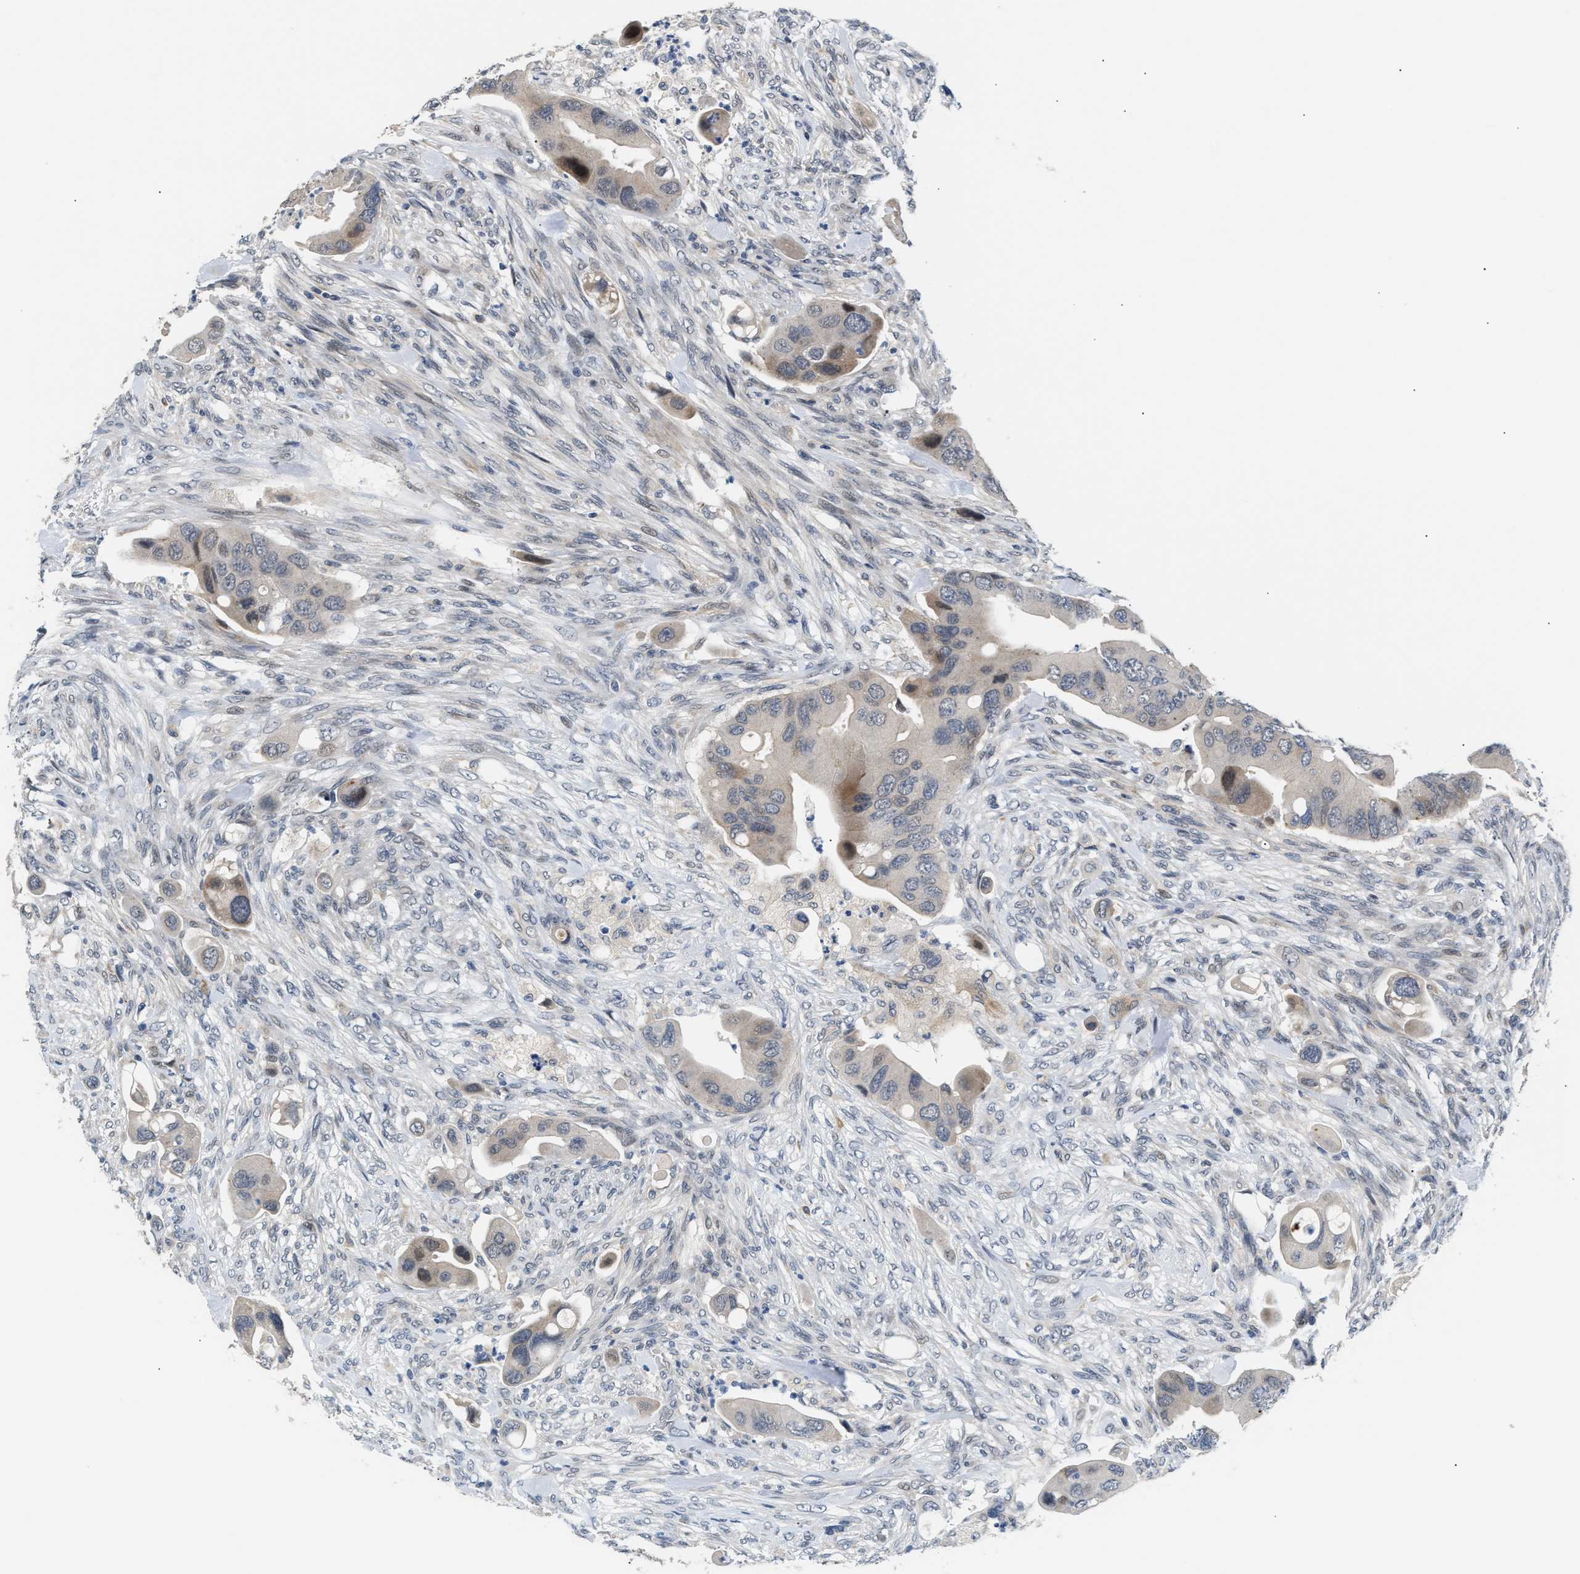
{"staining": {"intensity": "moderate", "quantity": "<25%", "location": "cytoplasmic/membranous,nuclear"}, "tissue": "colorectal cancer", "cell_type": "Tumor cells", "image_type": "cancer", "snomed": [{"axis": "morphology", "description": "Adenocarcinoma, NOS"}, {"axis": "topography", "description": "Rectum"}], "caption": "Immunohistochemical staining of colorectal cancer reveals moderate cytoplasmic/membranous and nuclear protein expression in approximately <25% of tumor cells.", "gene": "PPM1H", "patient": {"sex": "female", "age": 57}}